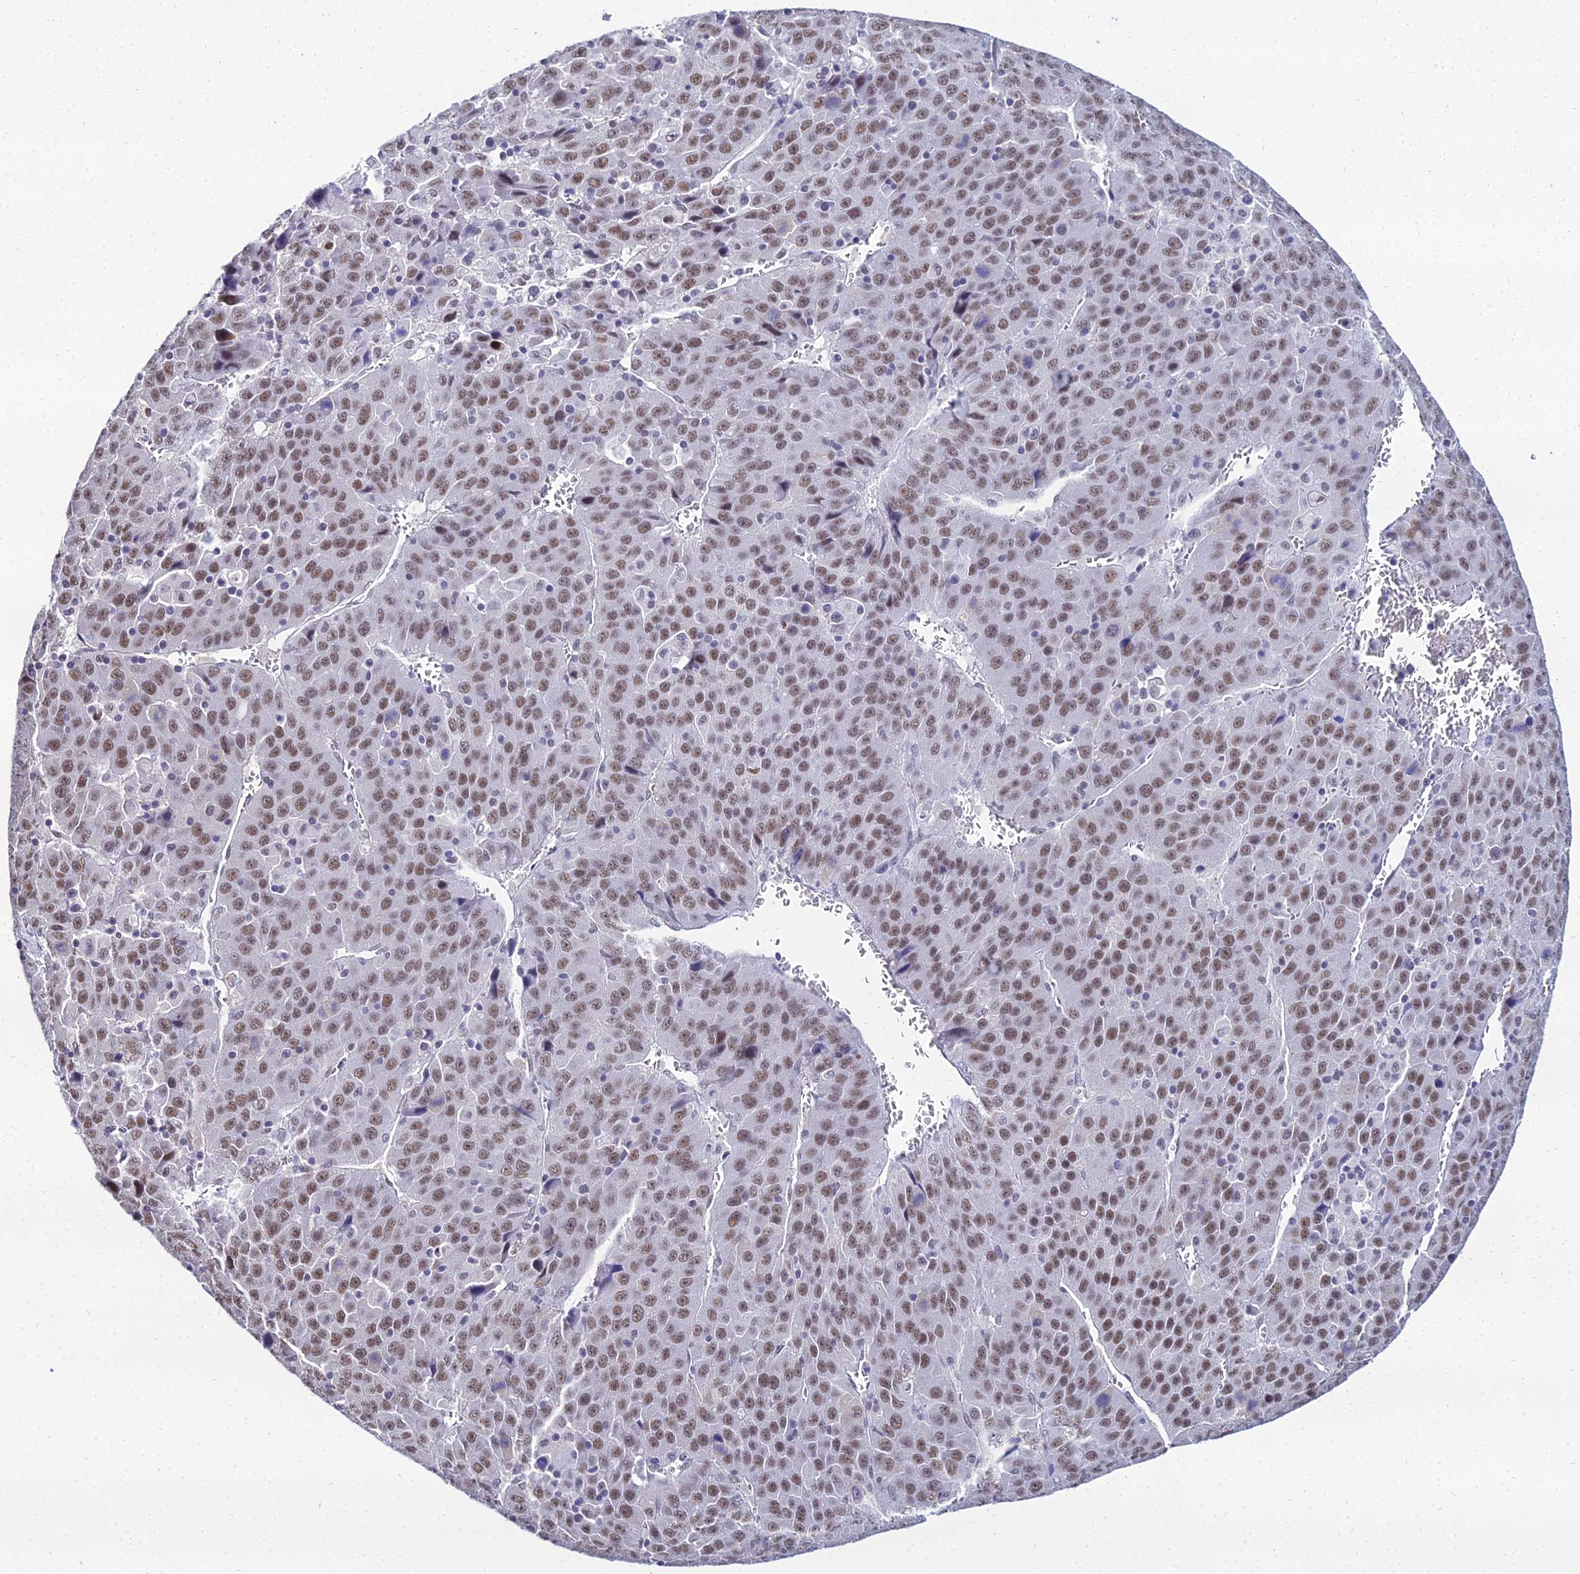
{"staining": {"intensity": "moderate", "quantity": ">75%", "location": "nuclear"}, "tissue": "liver cancer", "cell_type": "Tumor cells", "image_type": "cancer", "snomed": [{"axis": "morphology", "description": "Carcinoma, Hepatocellular, NOS"}, {"axis": "topography", "description": "Liver"}], "caption": "Moderate nuclear expression for a protein is present in approximately >75% of tumor cells of hepatocellular carcinoma (liver) using immunohistochemistry (IHC).", "gene": "PPP4R2", "patient": {"sex": "female", "age": 53}}